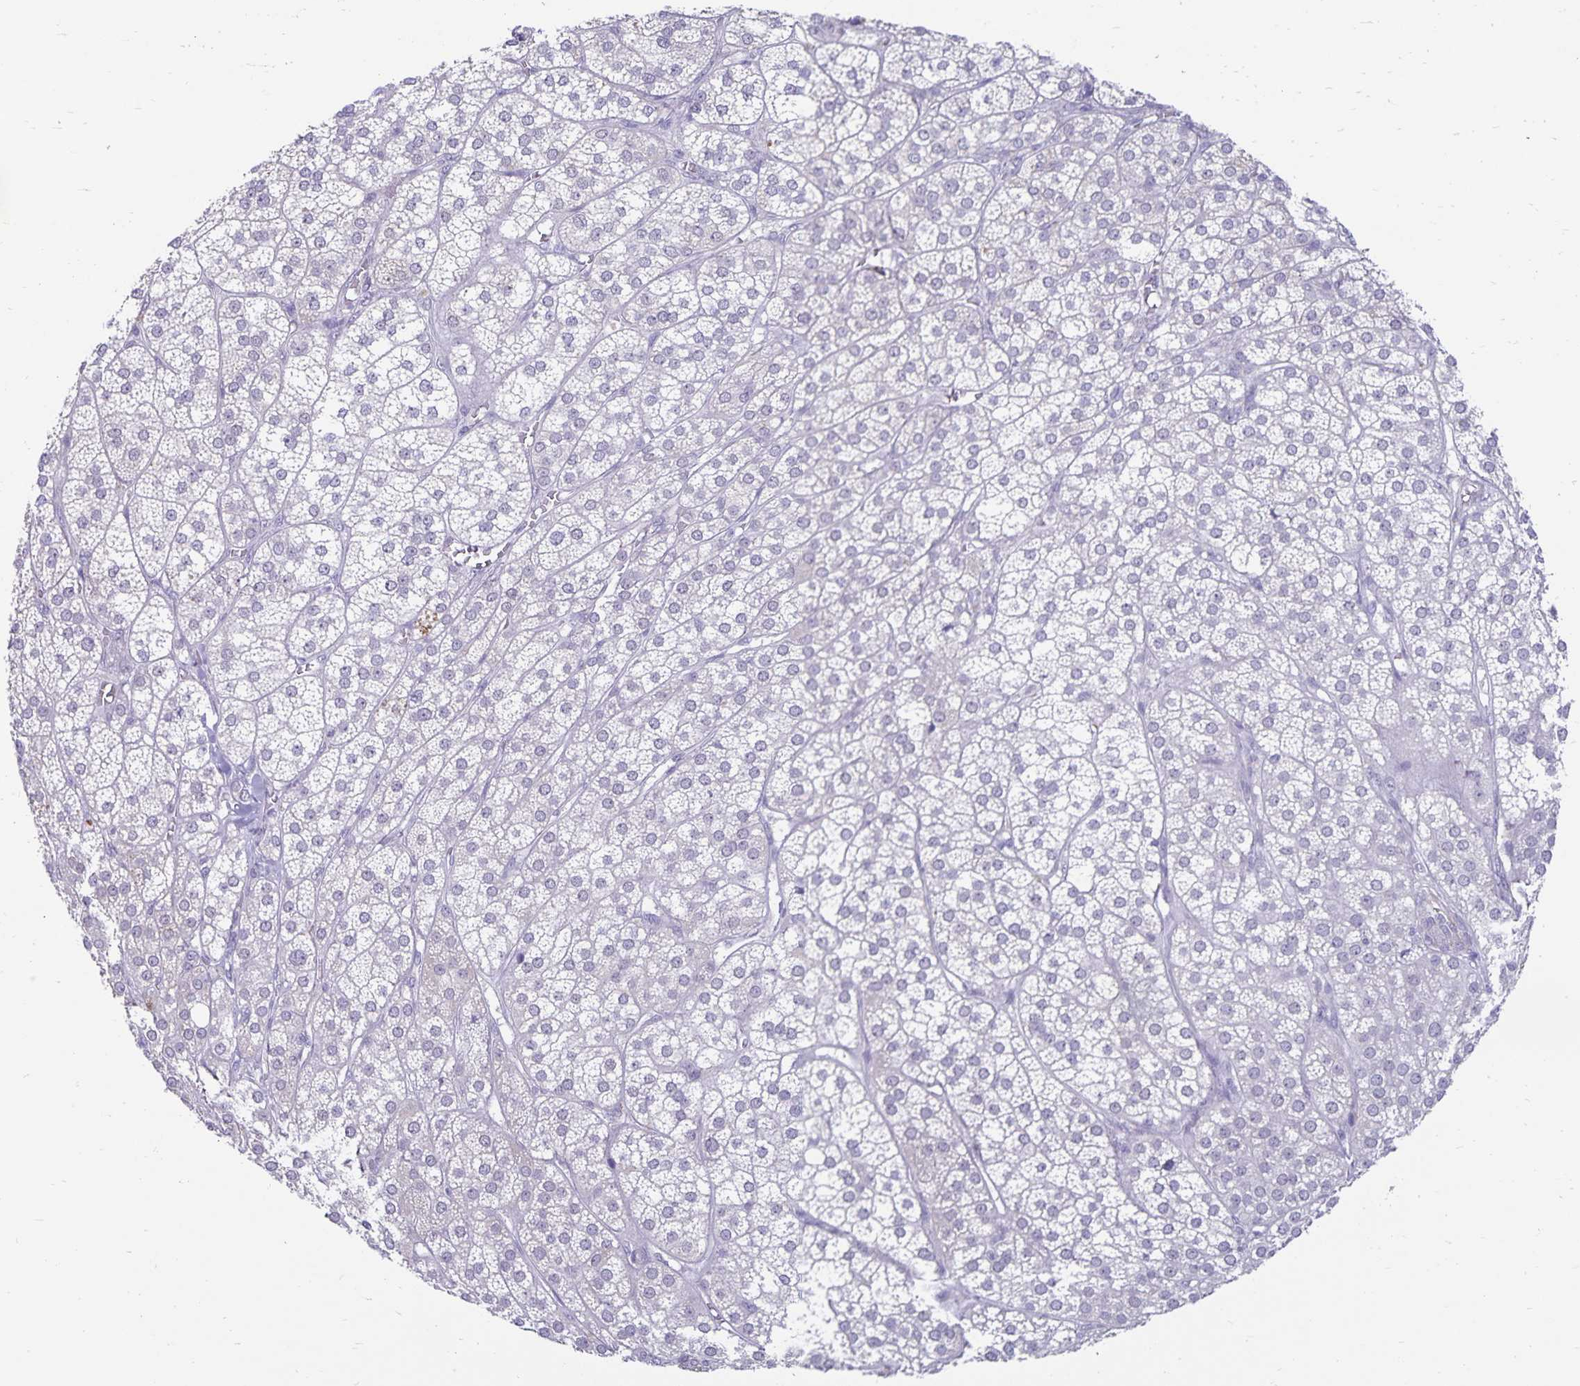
{"staining": {"intensity": "moderate", "quantity": "<25%", "location": "cytoplasmic/membranous"}, "tissue": "adrenal gland", "cell_type": "Glandular cells", "image_type": "normal", "snomed": [{"axis": "morphology", "description": "Normal tissue, NOS"}, {"axis": "topography", "description": "Adrenal gland"}], "caption": "High-power microscopy captured an immunohistochemistry (IHC) photomicrograph of unremarkable adrenal gland, revealing moderate cytoplasmic/membranous positivity in about <25% of glandular cells. (Stains: DAB in brown, nuclei in blue, Microscopy: brightfield microscopy at high magnification).", "gene": "CDKN2B", "patient": {"sex": "female", "age": 60}}